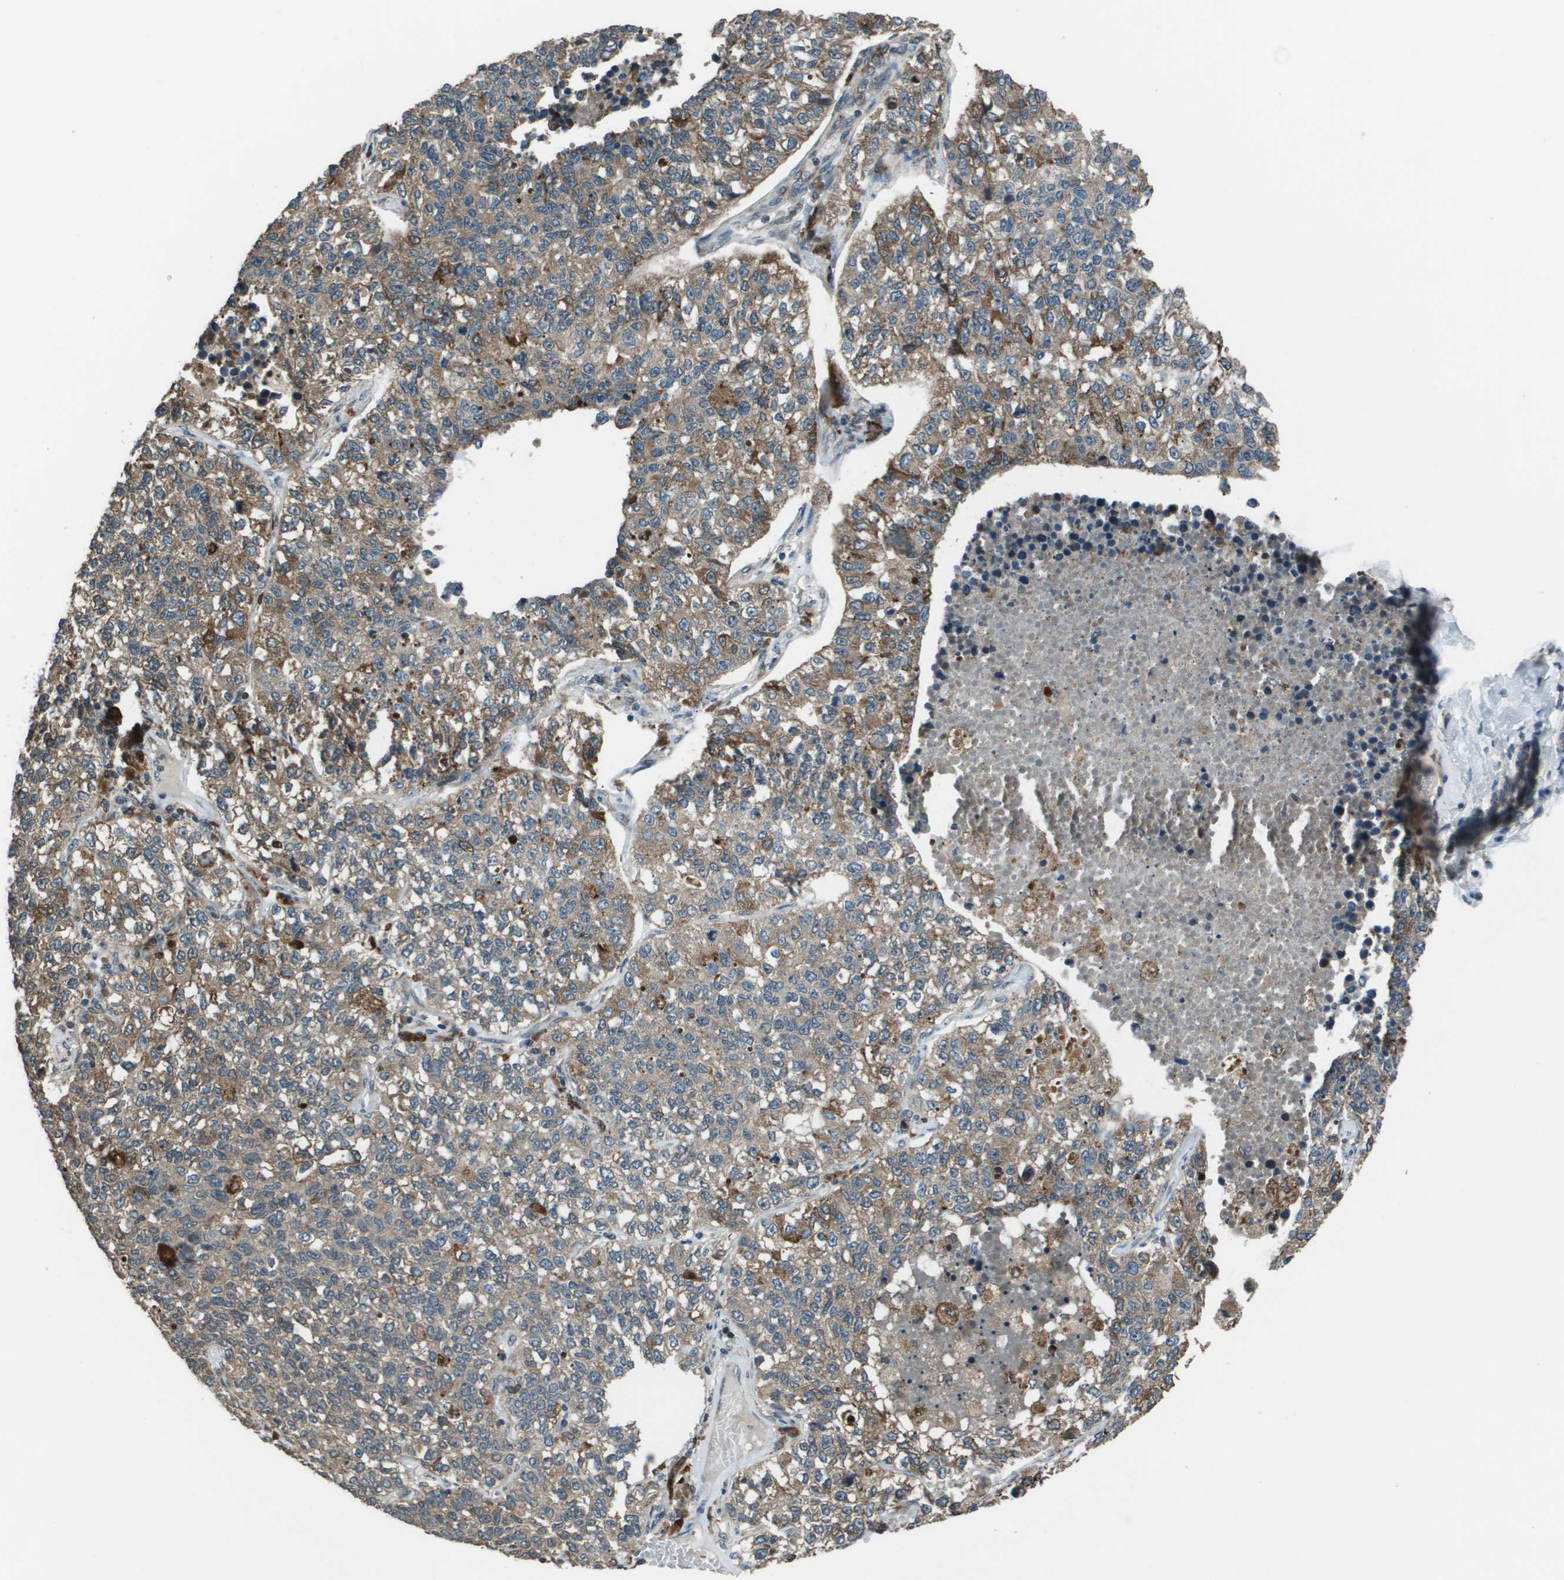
{"staining": {"intensity": "moderate", "quantity": "<25%", "location": "cytoplasmic/membranous"}, "tissue": "lung cancer", "cell_type": "Tumor cells", "image_type": "cancer", "snomed": [{"axis": "morphology", "description": "Adenocarcinoma, NOS"}, {"axis": "topography", "description": "Lung"}], "caption": "High-power microscopy captured an immunohistochemistry image of lung adenocarcinoma, revealing moderate cytoplasmic/membranous expression in approximately <25% of tumor cells. Using DAB (3,3'-diaminobenzidine) (brown) and hematoxylin (blue) stains, captured at high magnification using brightfield microscopy.", "gene": "GOSR2", "patient": {"sex": "male", "age": 49}}